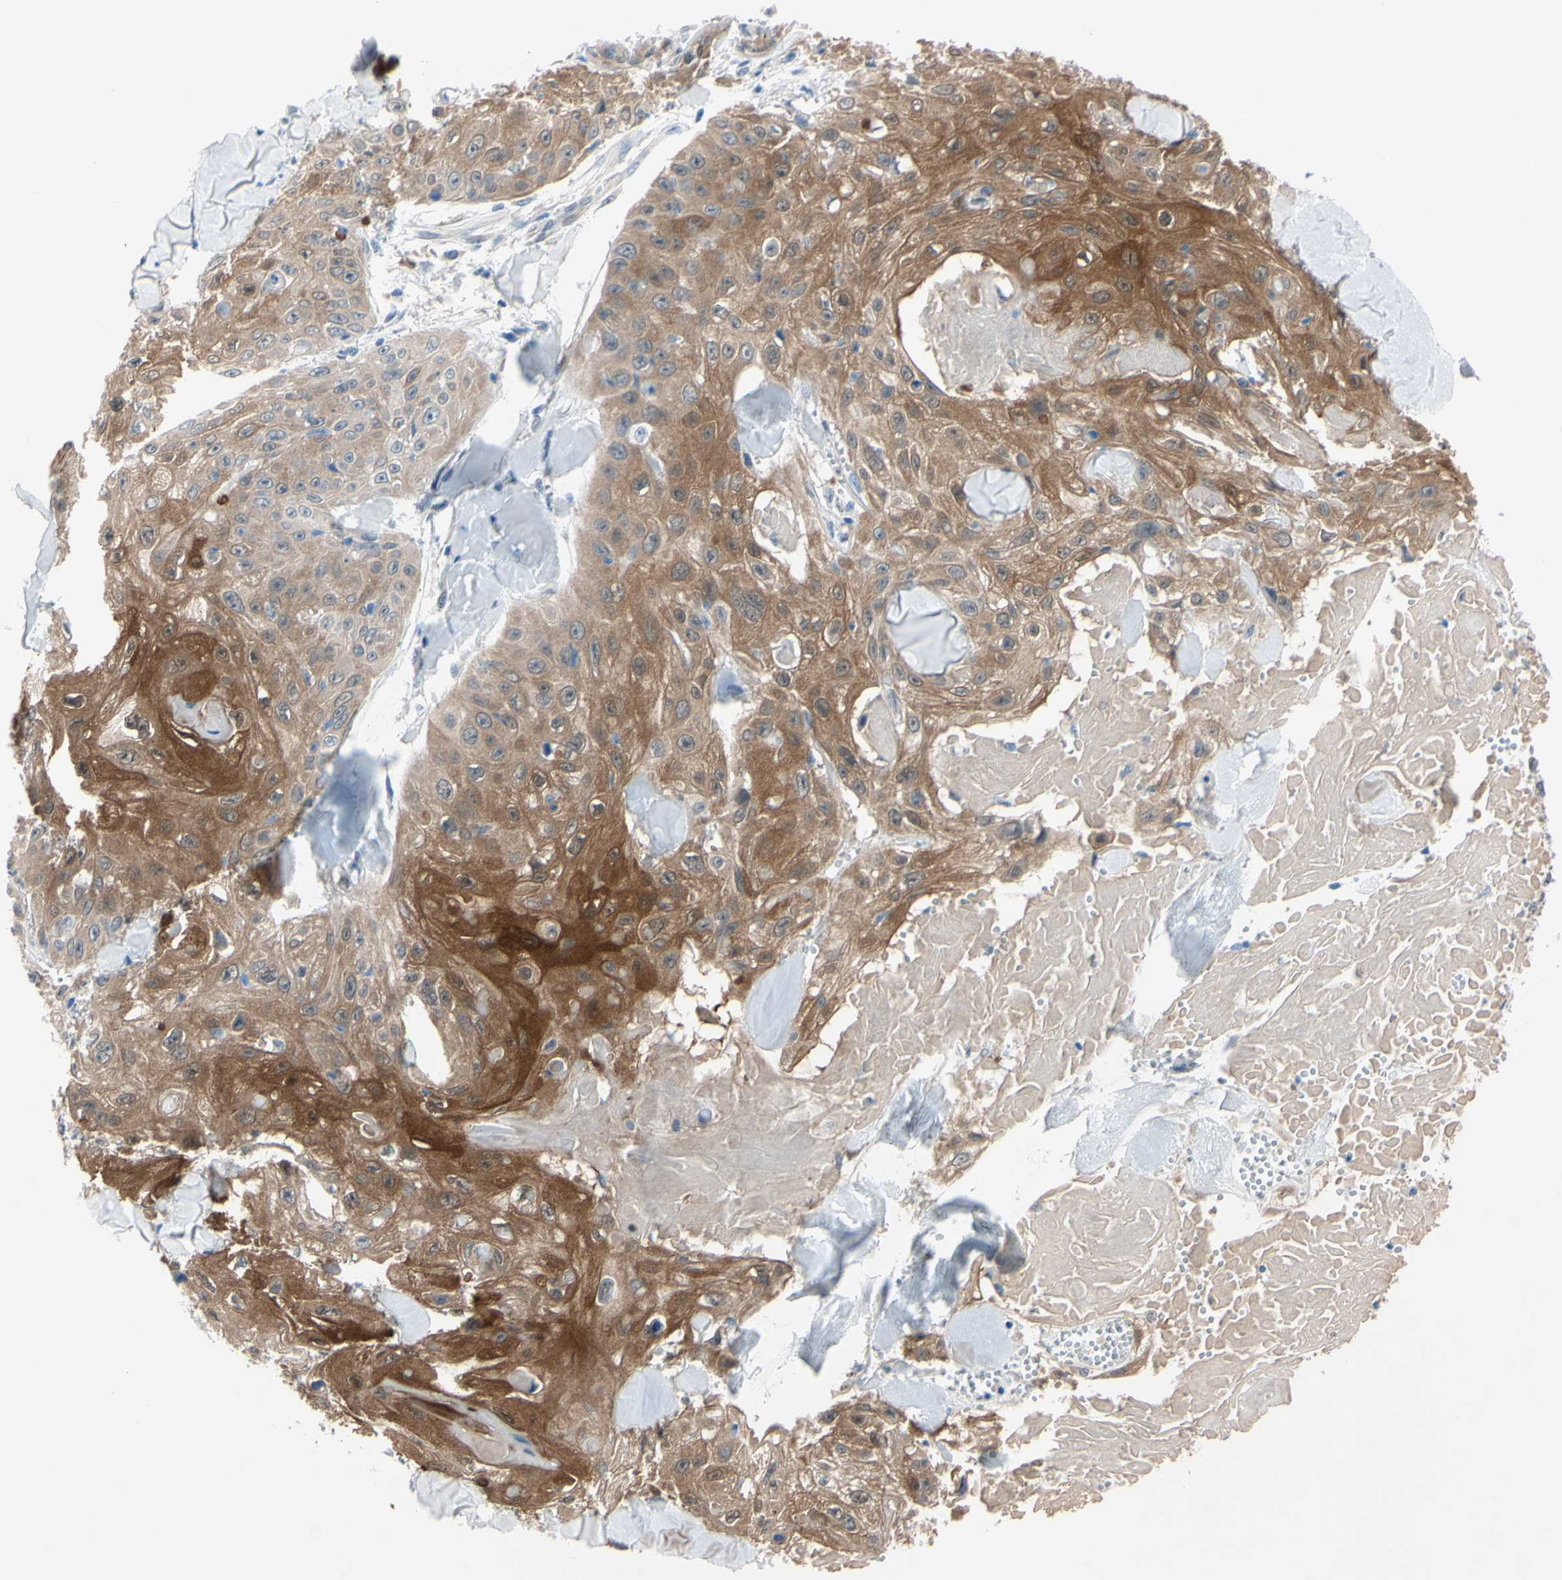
{"staining": {"intensity": "moderate", "quantity": ">75%", "location": "cytoplasmic/membranous,nuclear"}, "tissue": "skin cancer", "cell_type": "Tumor cells", "image_type": "cancer", "snomed": [{"axis": "morphology", "description": "Squamous cell carcinoma, NOS"}, {"axis": "topography", "description": "Skin"}], "caption": "A brown stain highlights moderate cytoplasmic/membranous and nuclear staining of a protein in skin cancer (squamous cell carcinoma) tumor cells.", "gene": "NOL3", "patient": {"sex": "male", "age": 86}}